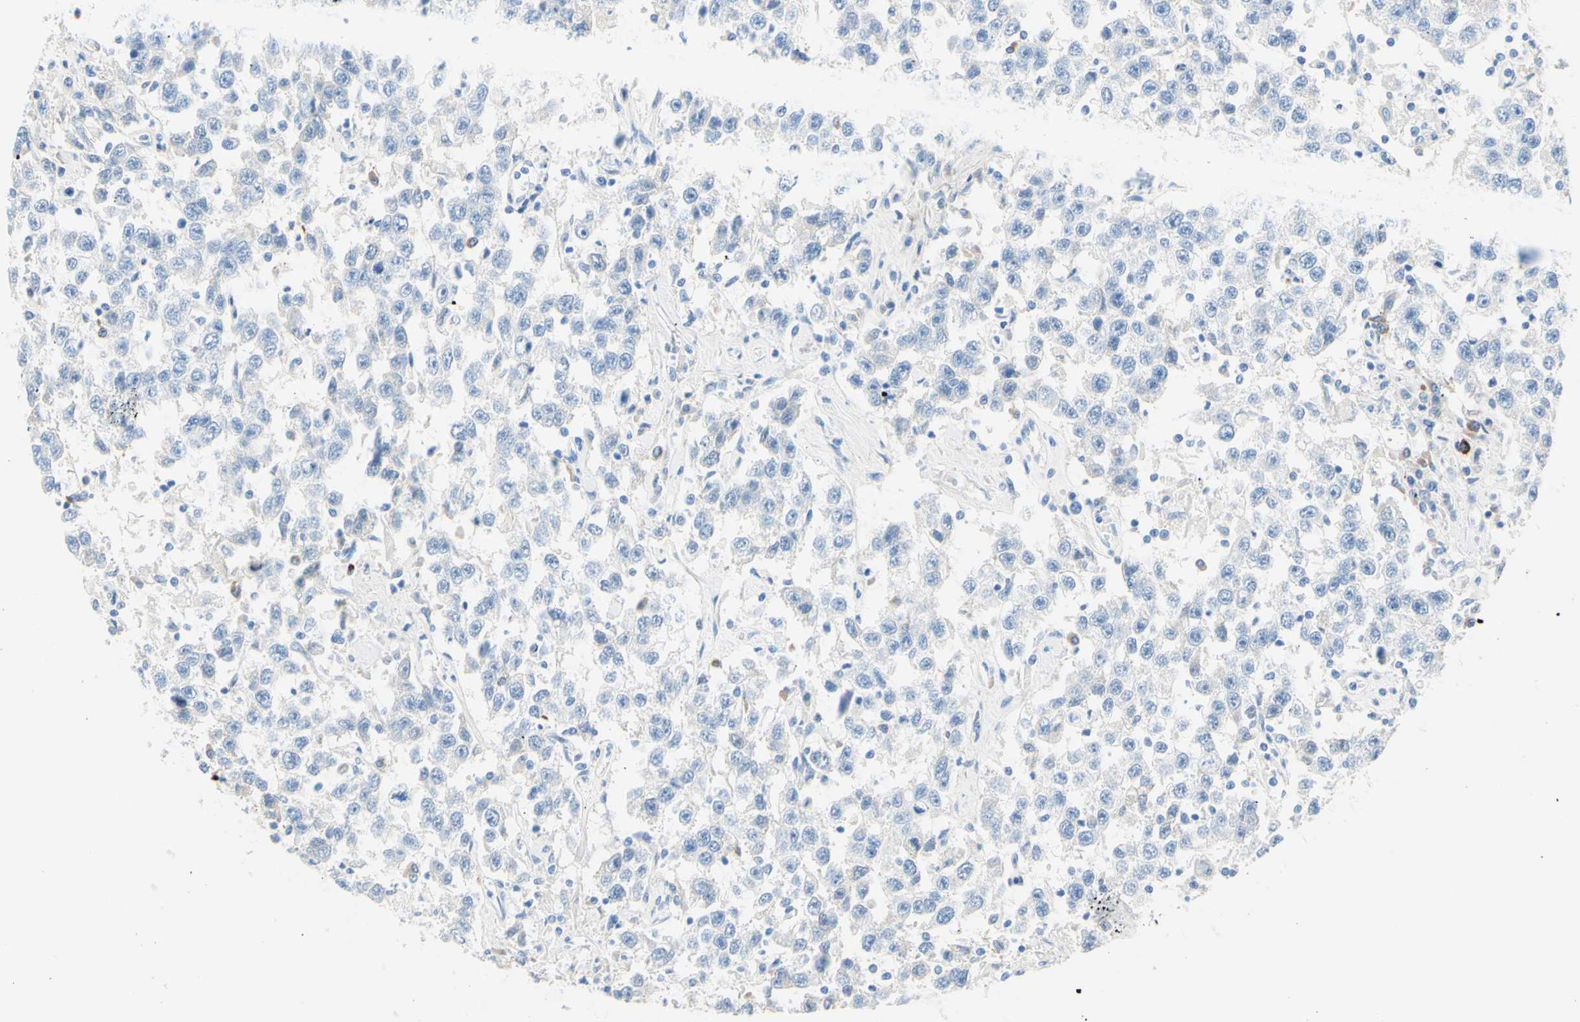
{"staining": {"intensity": "negative", "quantity": "none", "location": "none"}, "tissue": "testis cancer", "cell_type": "Tumor cells", "image_type": "cancer", "snomed": [{"axis": "morphology", "description": "Seminoma, NOS"}, {"axis": "topography", "description": "Testis"}], "caption": "This is a photomicrograph of immunohistochemistry (IHC) staining of testis cancer, which shows no positivity in tumor cells.", "gene": "IL6ST", "patient": {"sex": "male", "age": 41}}